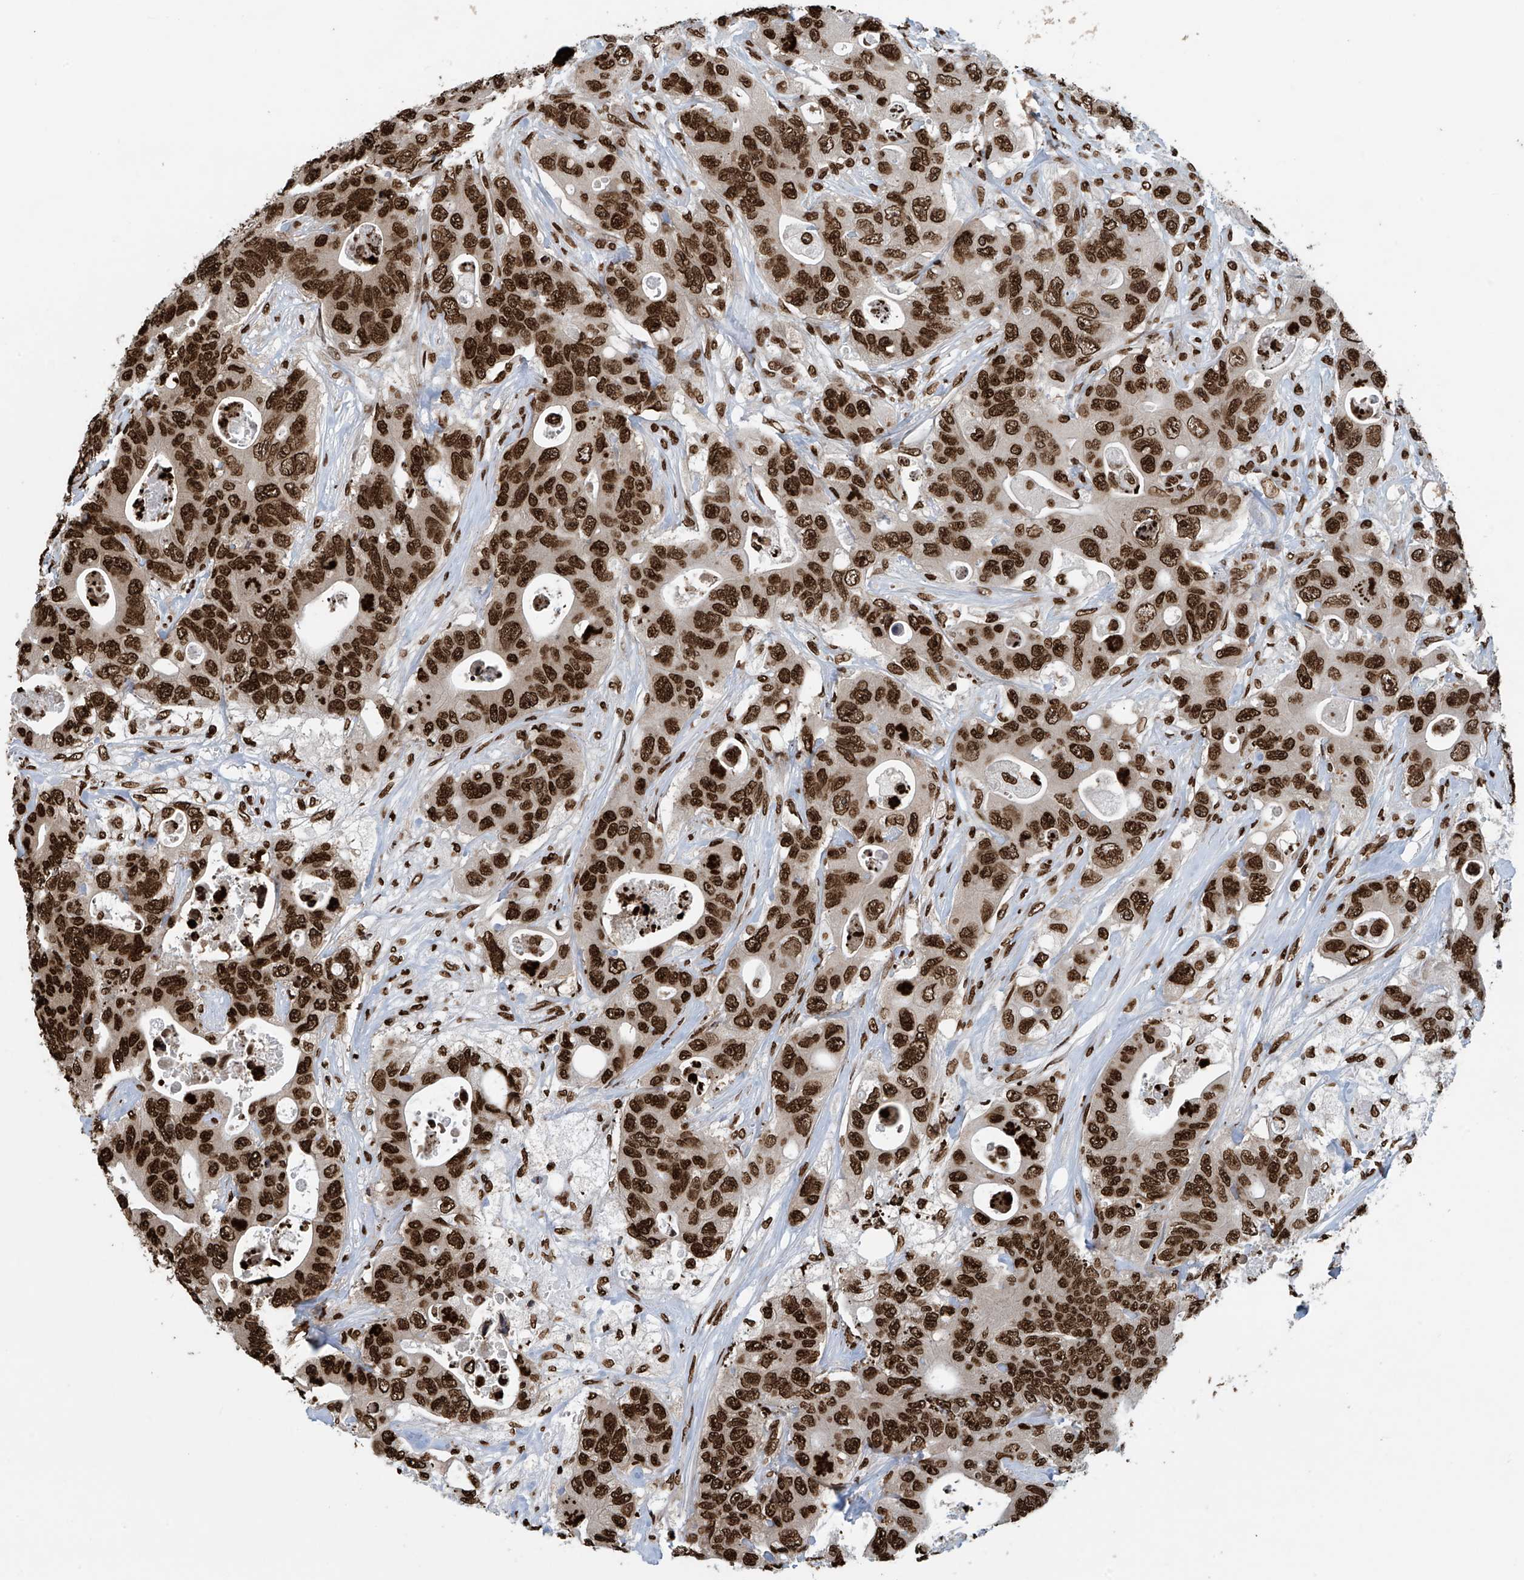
{"staining": {"intensity": "strong", "quantity": ">75%", "location": "nuclear"}, "tissue": "colorectal cancer", "cell_type": "Tumor cells", "image_type": "cancer", "snomed": [{"axis": "morphology", "description": "Adenocarcinoma, NOS"}, {"axis": "topography", "description": "Colon"}], "caption": "An immunohistochemistry (IHC) histopathology image of tumor tissue is shown. Protein staining in brown shows strong nuclear positivity in colorectal adenocarcinoma within tumor cells.", "gene": "DPPA2", "patient": {"sex": "female", "age": 46}}